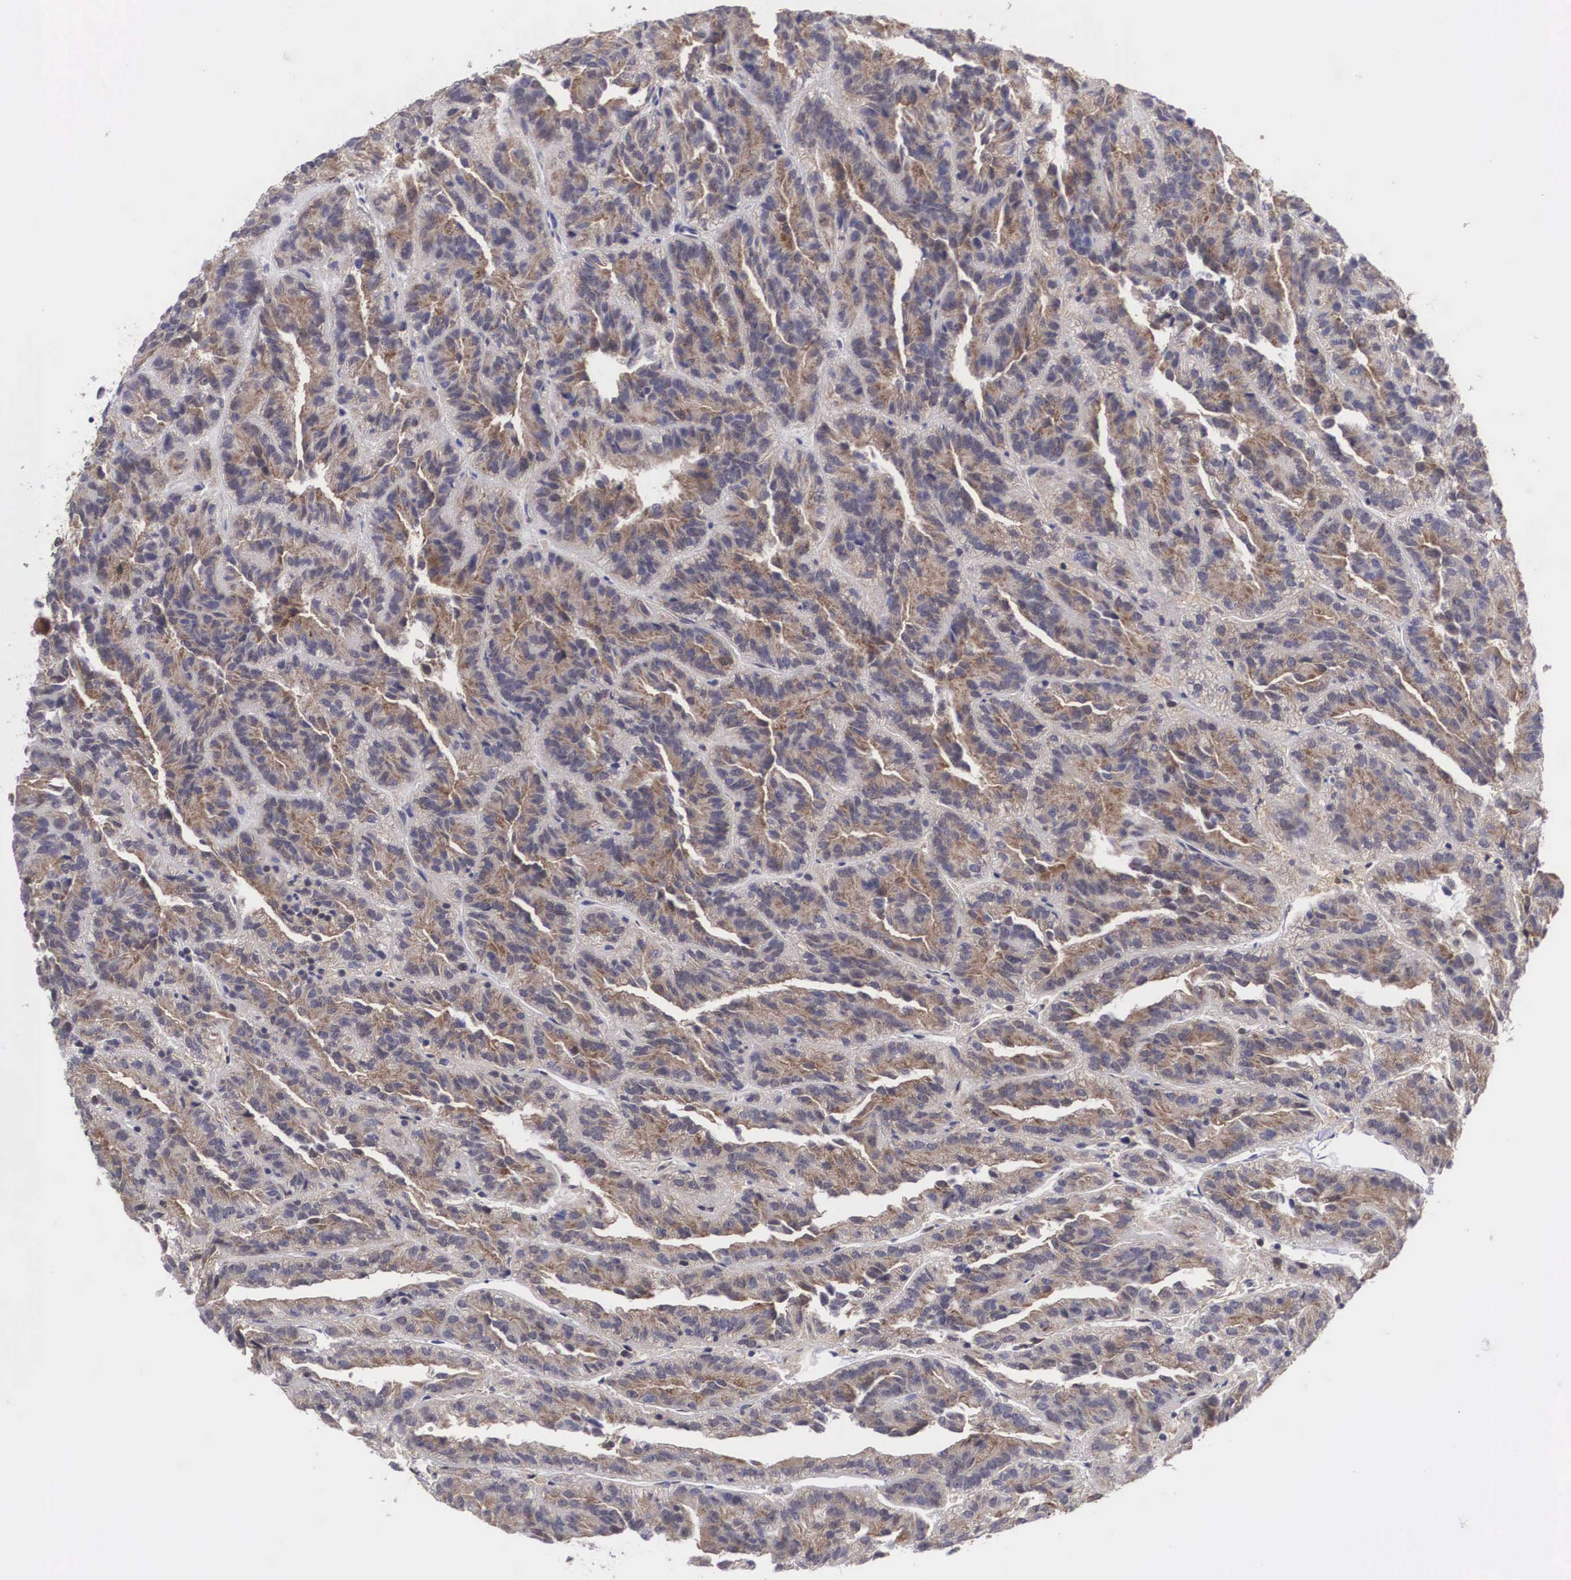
{"staining": {"intensity": "weak", "quantity": ">75%", "location": "cytoplasmic/membranous"}, "tissue": "renal cancer", "cell_type": "Tumor cells", "image_type": "cancer", "snomed": [{"axis": "morphology", "description": "Adenocarcinoma, NOS"}, {"axis": "topography", "description": "Kidney"}], "caption": "Human adenocarcinoma (renal) stained with a protein marker reveals weak staining in tumor cells.", "gene": "ADSL", "patient": {"sex": "male", "age": 46}}